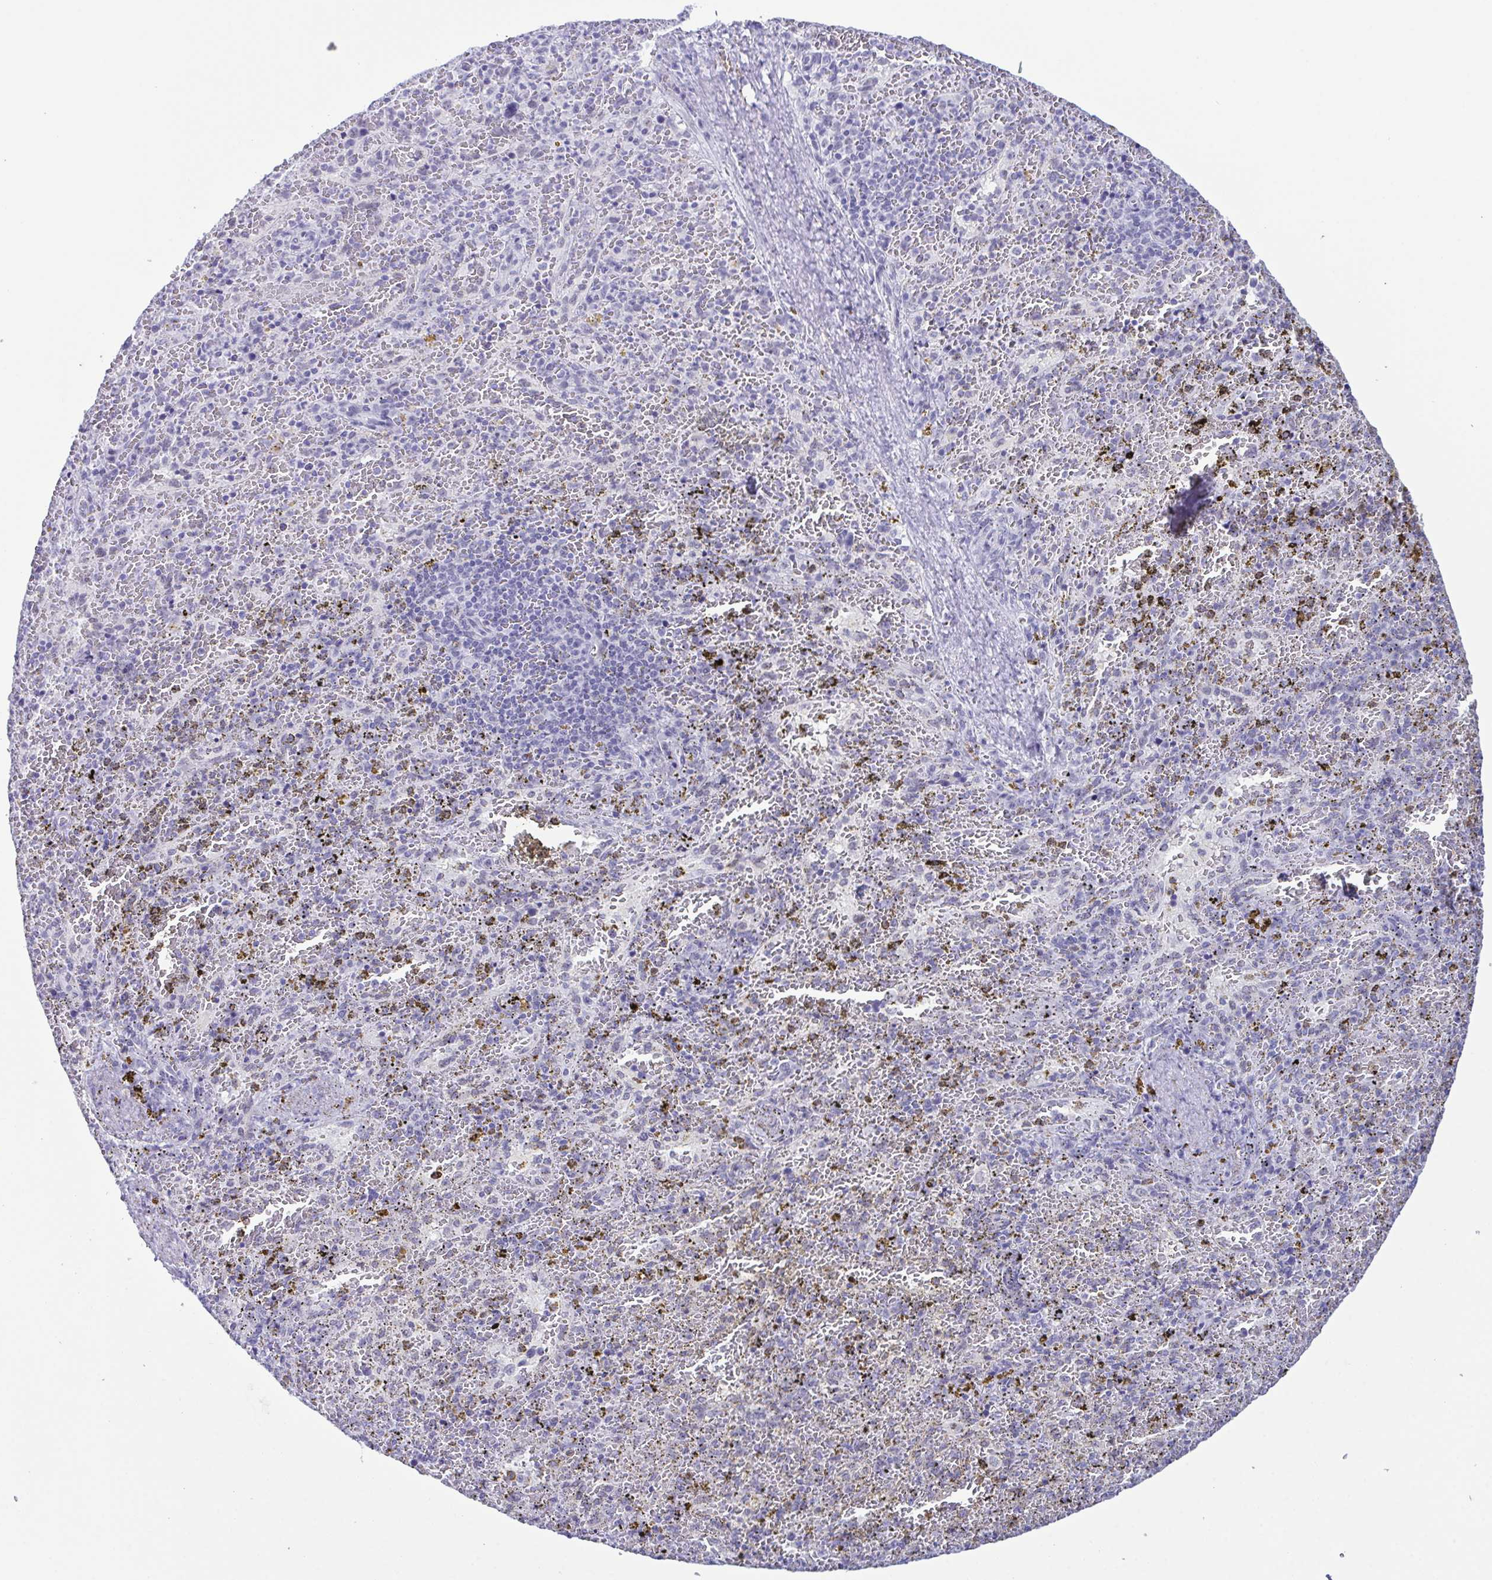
{"staining": {"intensity": "negative", "quantity": "none", "location": "none"}, "tissue": "spleen", "cell_type": "Cells in red pulp", "image_type": "normal", "snomed": [{"axis": "morphology", "description": "Normal tissue, NOS"}, {"axis": "topography", "description": "Spleen"}], "caption": "Immunohistochemistry histopathology image of unremarkable human spleen stained for a protein (brown), which demonstrates no positivity in cells in red pulp.", "gene": "SUGP2", "patient": {"sex": "female", "age": 50}}